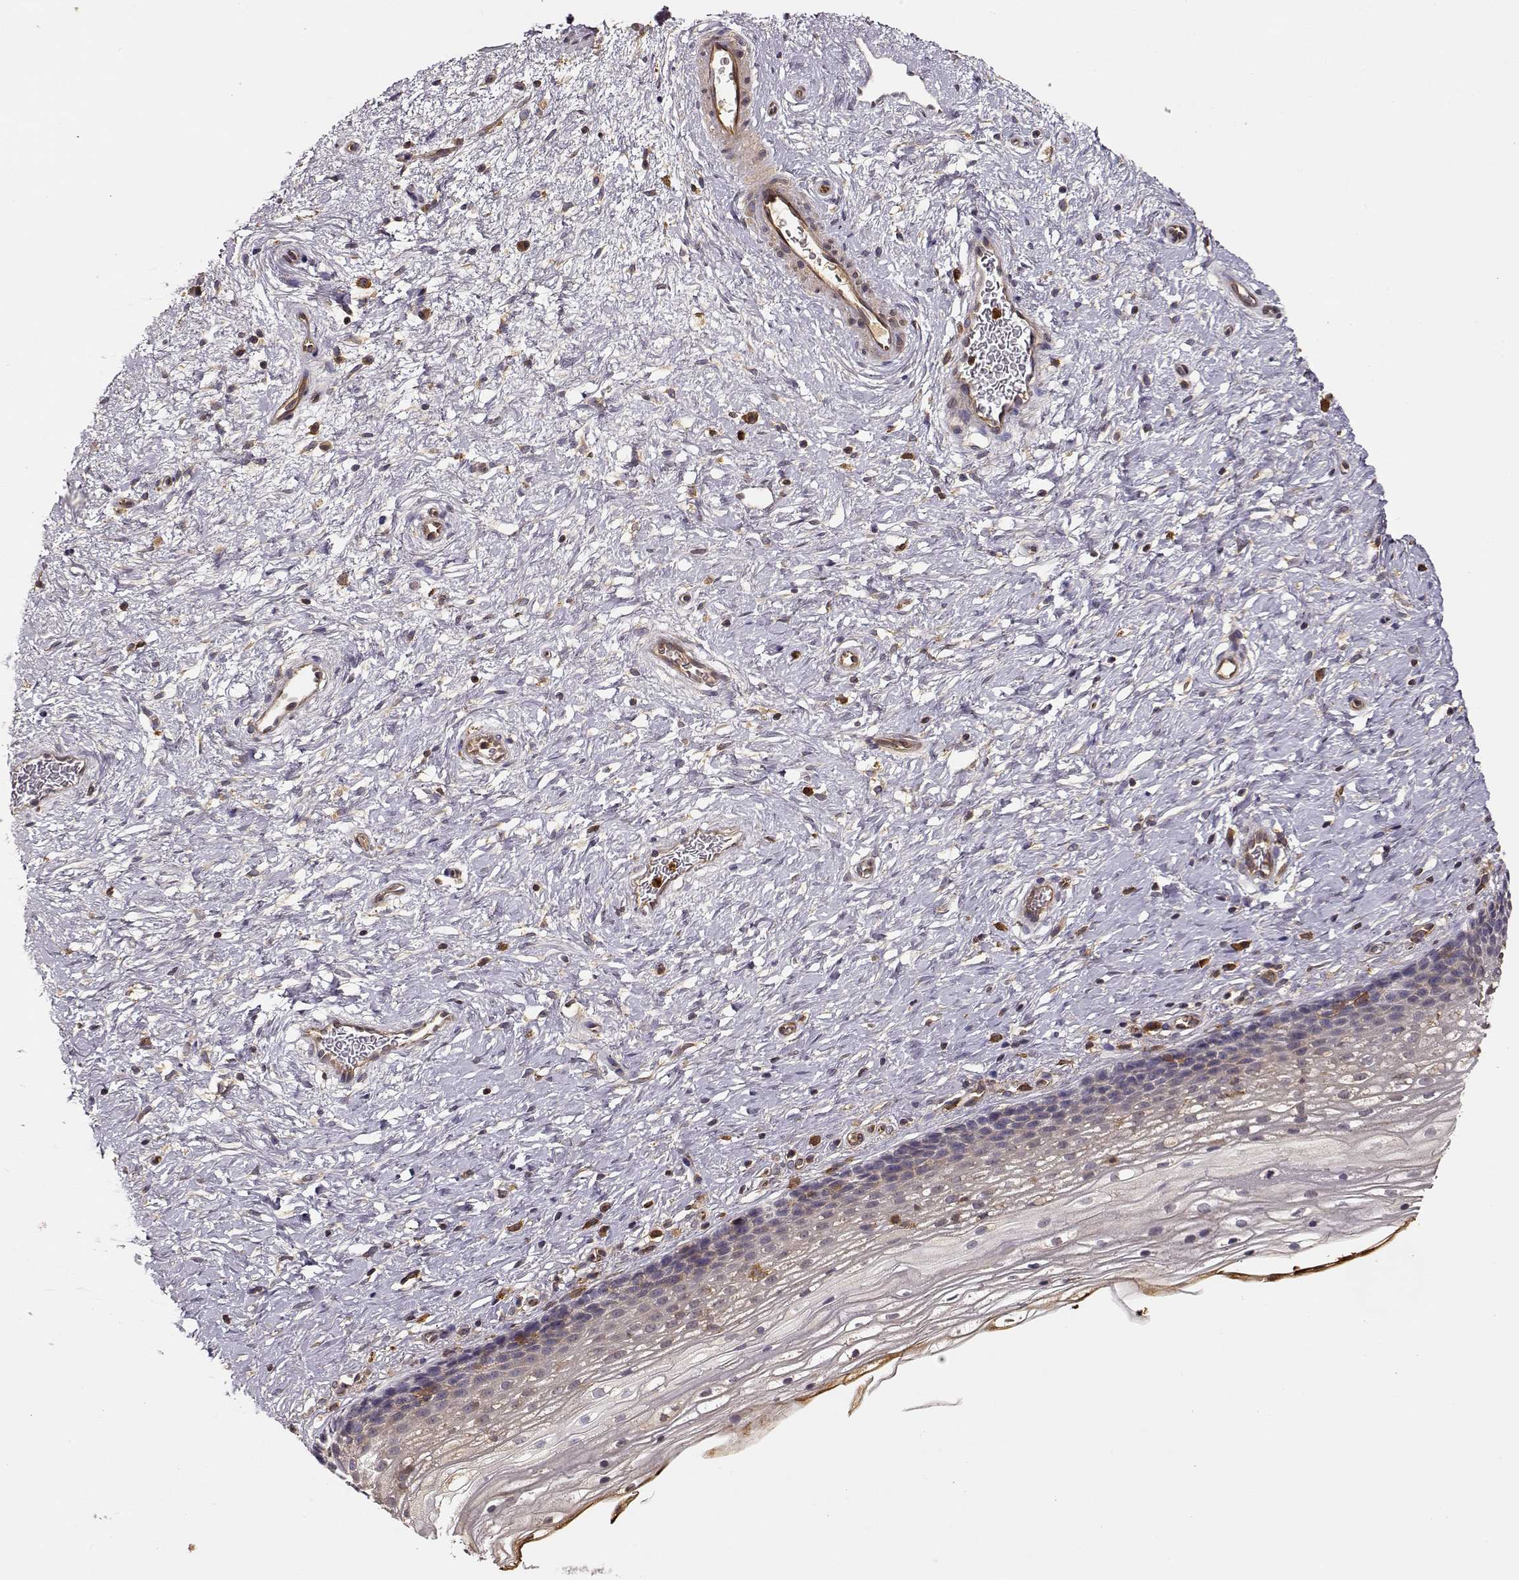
{"staining": {"intensity": "negative", "quantity": "none", "location": "none"}, "tissue": "cervix", "cell_type": "Glandular cells", "image_type": "normal", "snomed": [{"axis": "morphology", "description": "Normal tissue, NOS"}, {"axis": "topography", "description": "Cervix"}], "caption": "Human cervix stained for a protein using immunohistochemistry (IHC) exhibits no positivity in glandular cells.", "gene": "ARHGEF2", "patient": {"sex": "female", "age": 34}}